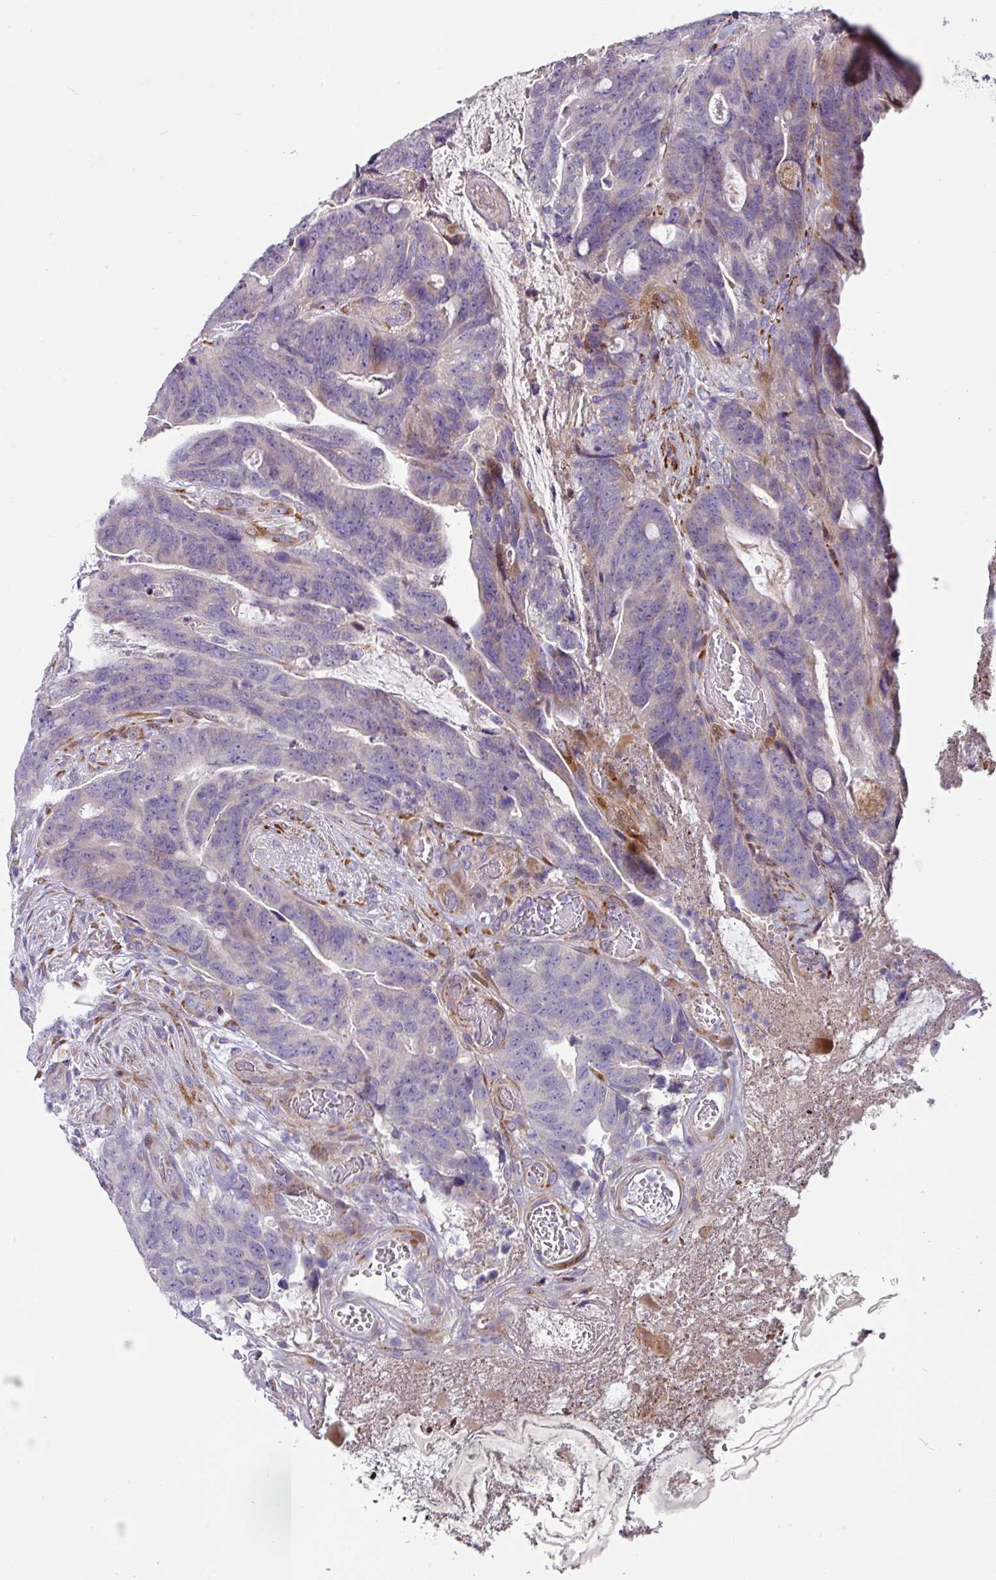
{"staining": {"intensity": "negative", "quantity": "none", "location": "none"}, "tissue": "colorectal cancer", "cell_type": "Tumor cells", "image_type": "cancer", "snomed": [{"axis": "morphology", "description": "Adenocarcinoma, NOS"}, {"axis": "topography", "description": "Colon"}], "caption": "This is an immunohistochemistry (IHC) histopathology image of human adenocarcinoma (colorectal). There is no positivity in tumor cells.", "gene": "KLHL3", "patient": {"sex": "female", "age": 82}}